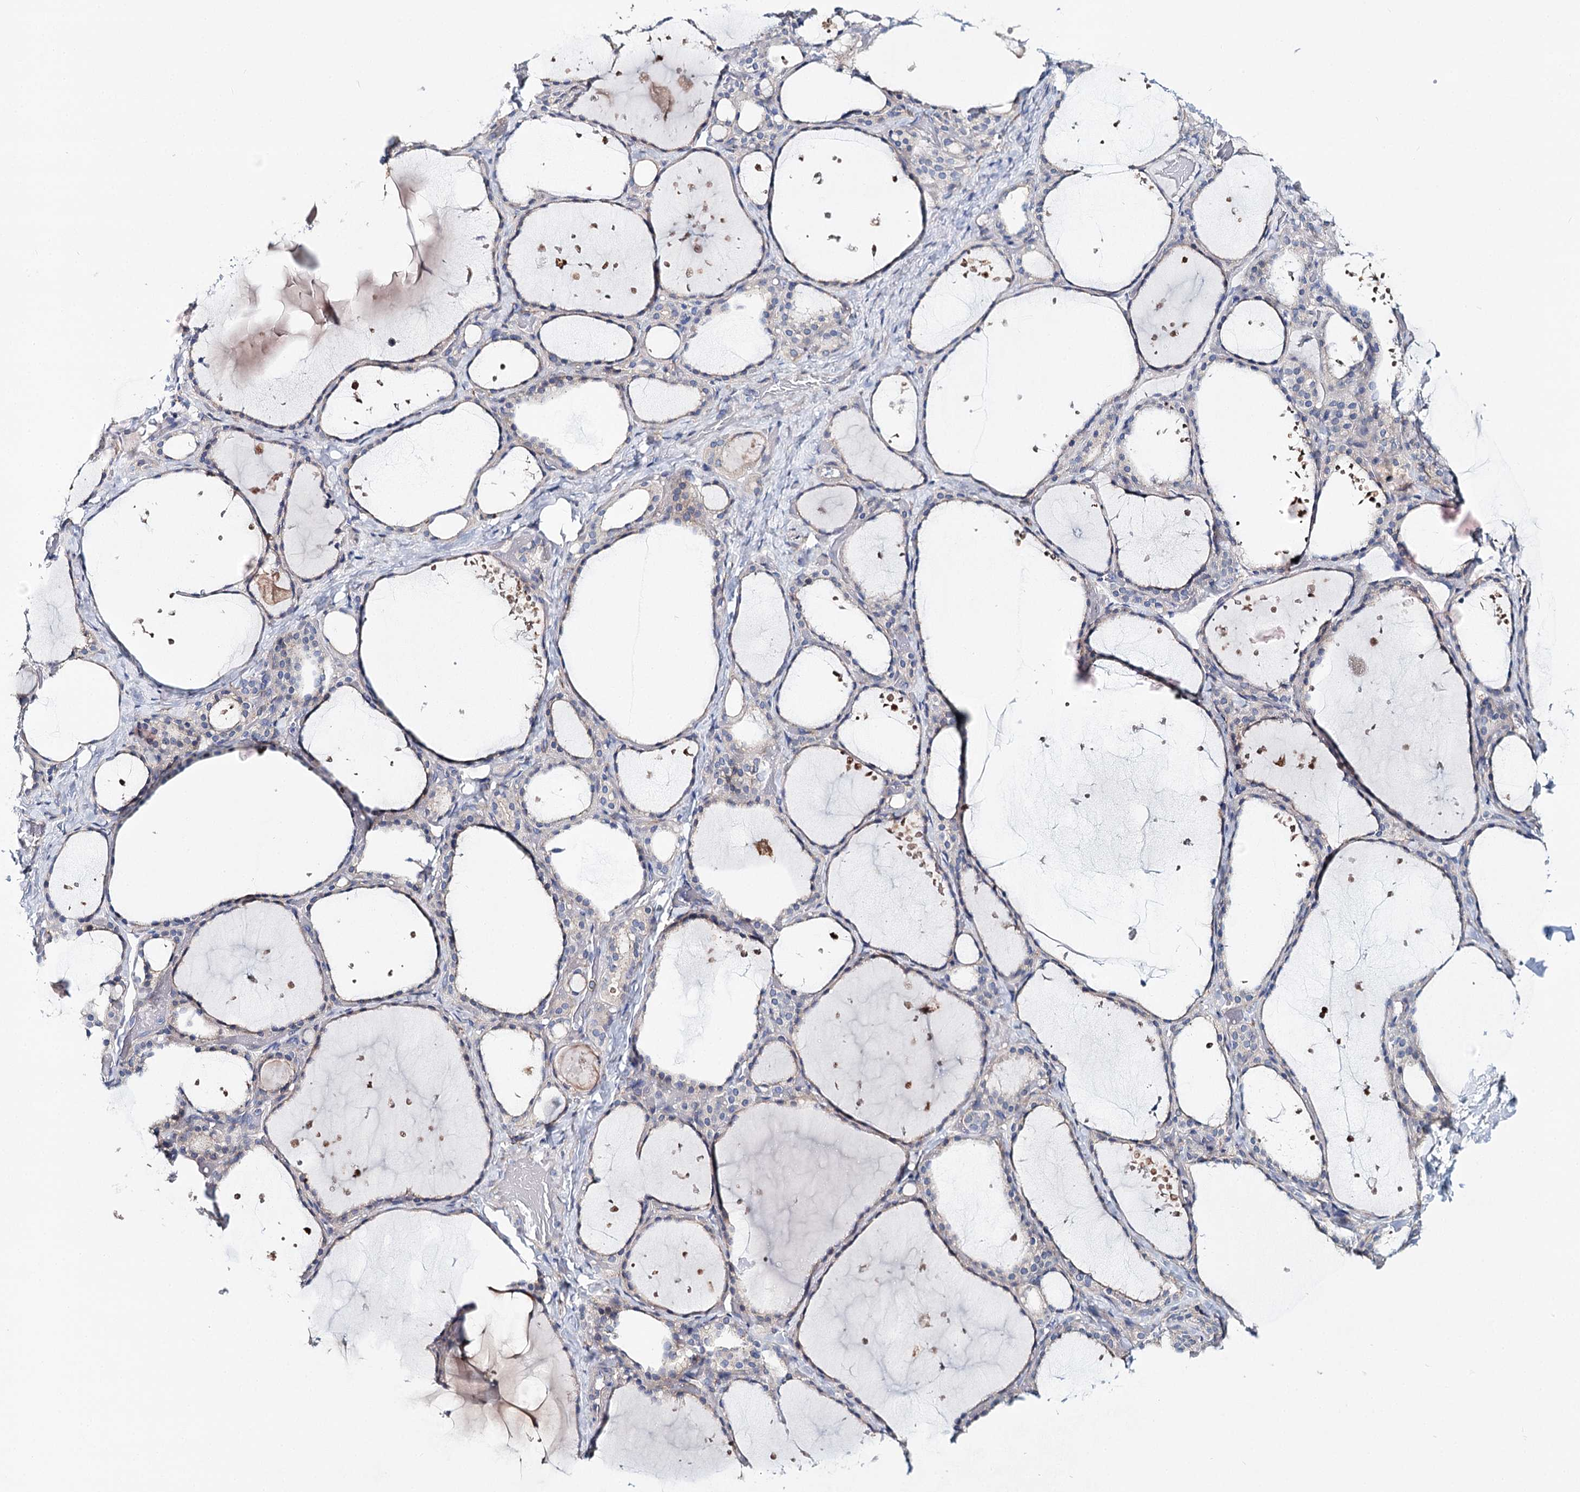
{"staining": {"intensity": "negative", "quantity": "none", "location": "none"}, "tissue": "thyroid gland", "cell_type": "Glandular cells", "image_type": "normal", "snomed": [{"axis": "morphology", "description": "Normal tissue, NOS"}, {"axis": "topography", "description": "Thyroid gland"}], "caption": "This is a micrograph of IHC staining of normal thyroid gland, which shows no positivity in glandular cells. The staining was performed using DAB to visualize the protein expression in brown, while the nuclei were stained in blue with hematoxylin (Magnification: 20x).", "gene": "TEX12", "patient": {"sex": "female", "age": 44}}